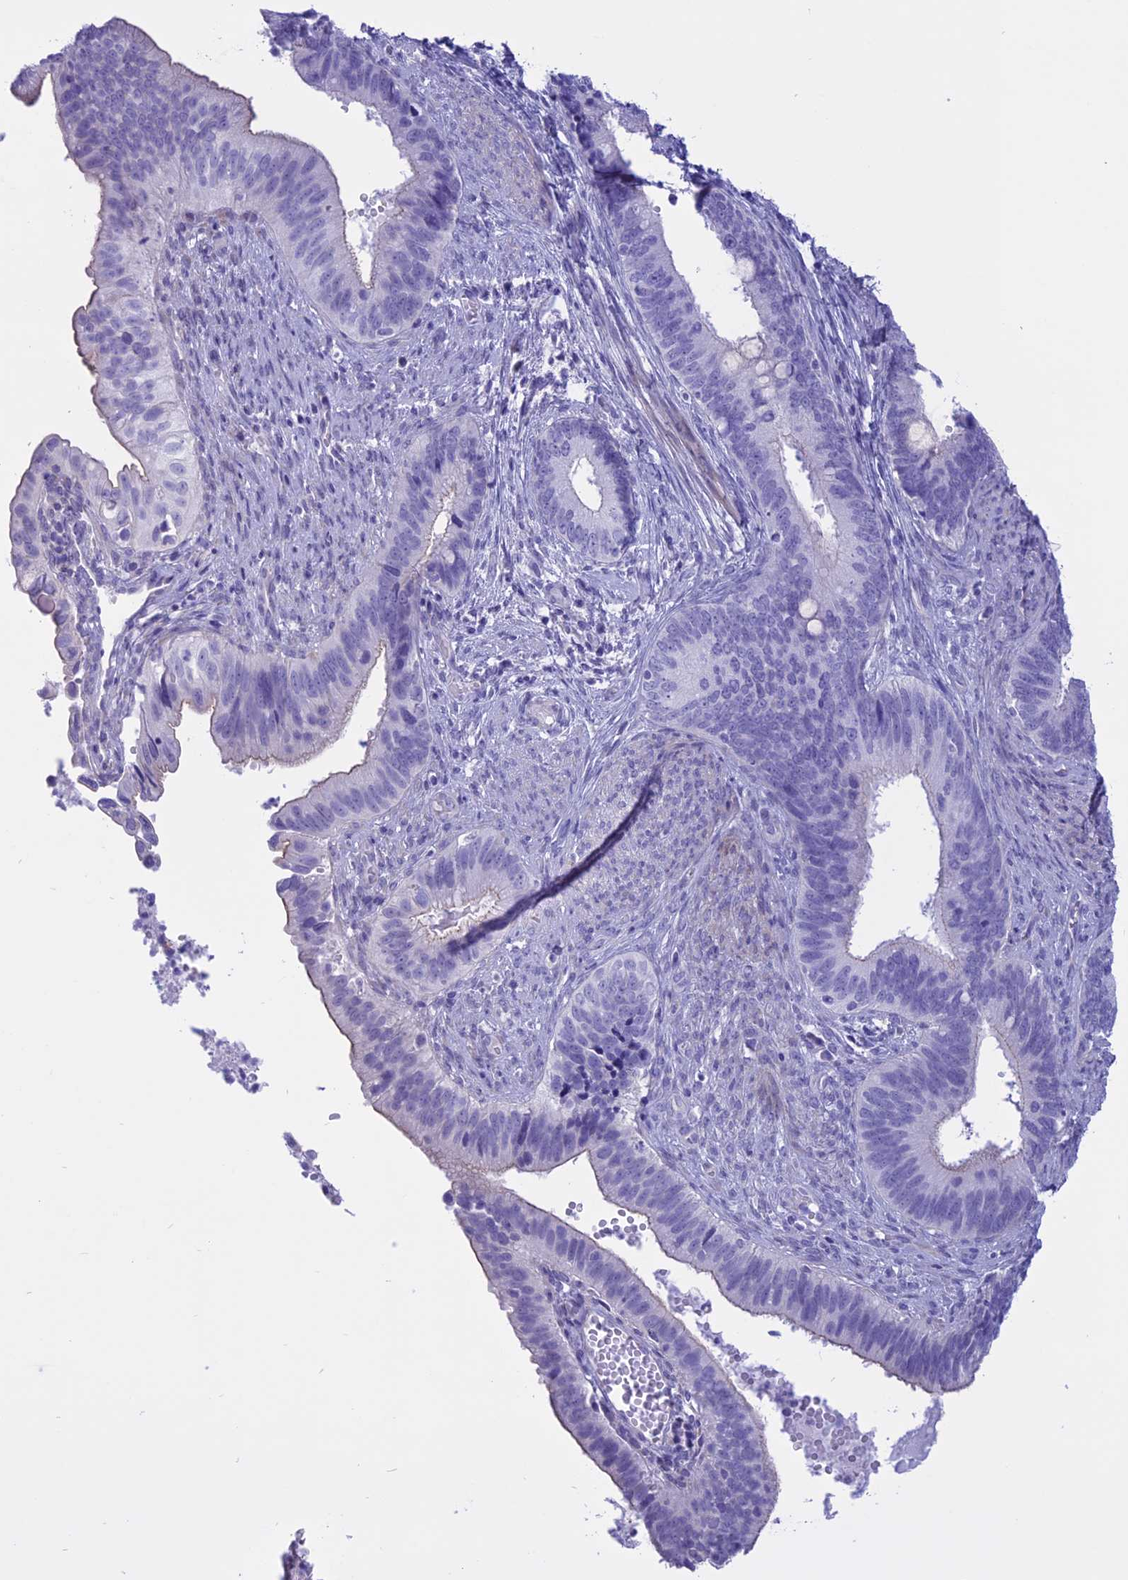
{"staining": {"intensity": "negative", "quantity": "none", "location": "none"}, "tissue": "cervical cancer", "cell_type": "Tumor cells", "image_type": "cancer", "snomed": [{"axis": "morphology", "description": "Adenocarcinoma, NOS"}, {"axis": "topography", "description": "Cervix"}], "caption": "This is an IHC micrograph of cervical cancer (adenocarcinoma). There is no positivity in tumor cells.", "gene": "SPHKAP", "patient": {"sex": "female", "age": 42}}